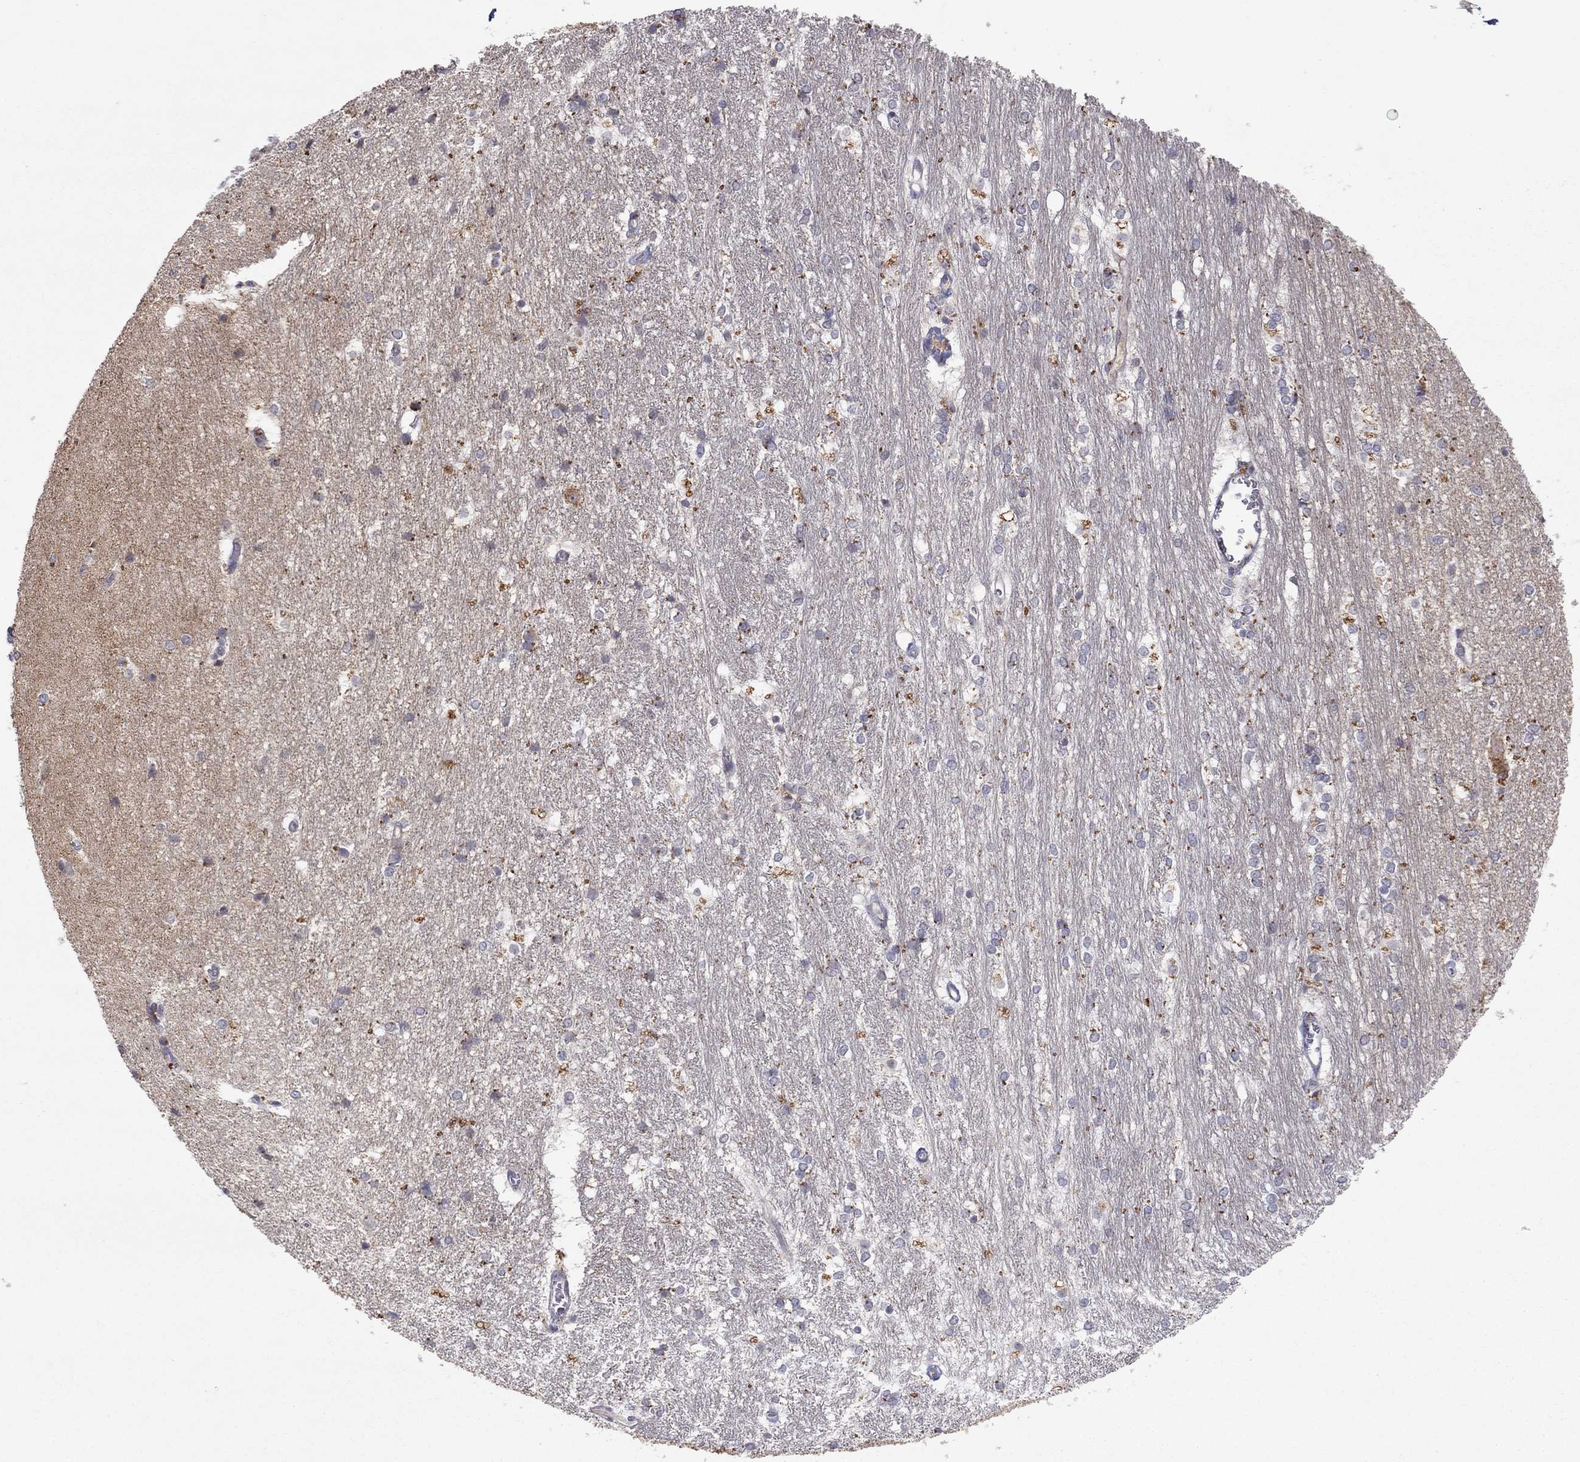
{"staining": {"intensity": "strong", "quantity": "<25%", "location": "cytoplasmic/membranous"}, "tissue": "hippocampus", "cell_type": "Glial cells", "image_type": "normal", "snomed": [{"axis": "morphology", "description": "Normal tissue, NOS"}, {"axis": "topography", "description": "Cerebral cortex"}, {"axis": "topography", "description": "Hippocampus"}], "caption": "IHC histopathology image of unremarkable hippocampus: human hippocampus stained using immunohistochemistry (IHC) exhibits medium levels of strong protein expression localized specifically in the cytoplasmic/membranous of glial cells, appearing as a cytoplasmic/membranous brown color.", "gene": "CRACDL", "patient": {"sex": "female", "age": 19}}